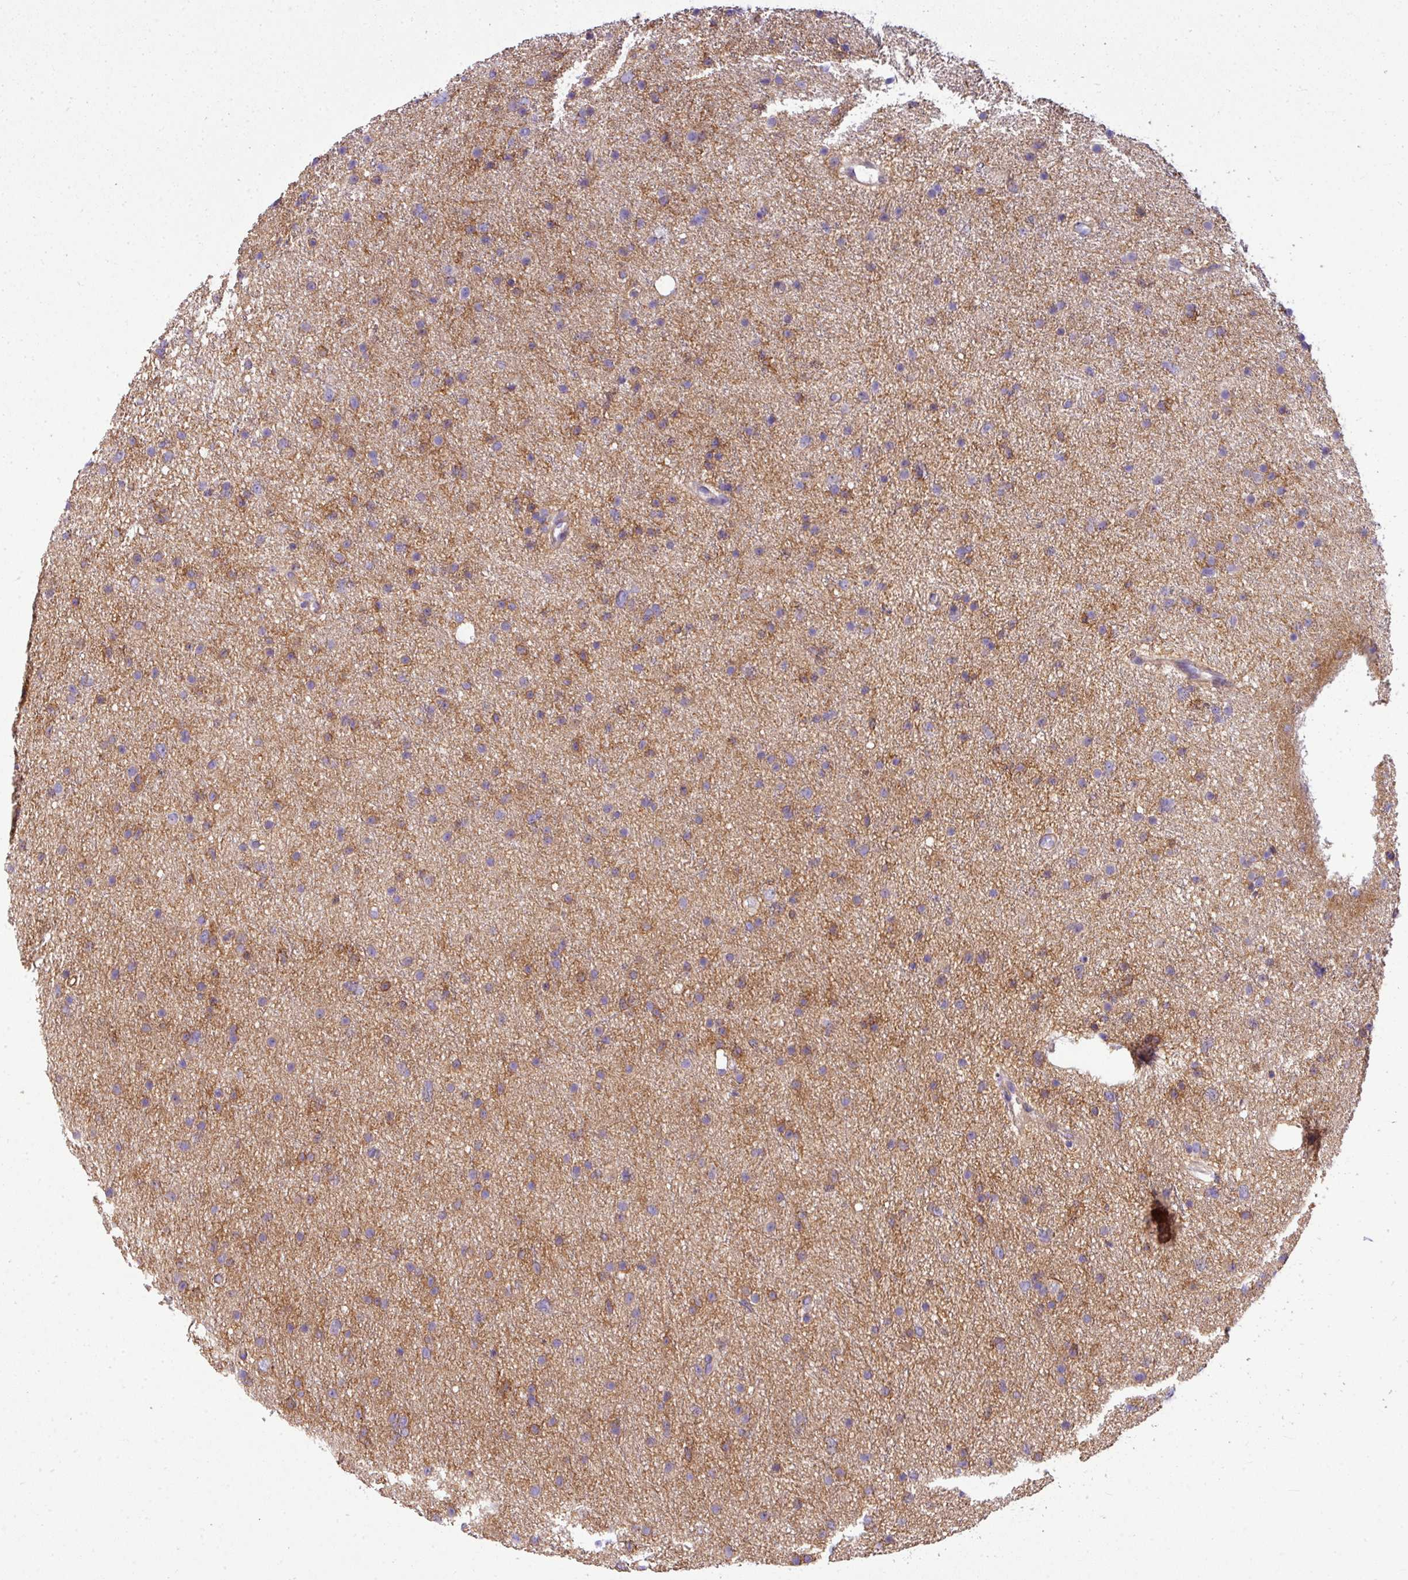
{"staining": {"intensity": "weak", "quantity": "<25%", "location": "cytoplasmic/membranous"}, "tissue": "glioma", "cell_type": "Tumor cells", "image_type": "cancer", "snomed": [{"axis": "morphology", "description": "Glioma, malignant, Low grade"}, {"axis": "topography", "description": "Cerebral cortex"}], "caption": "Tumor cells are negative for protein expression in human glioma.", "gene": "PALS2", "patient": {"sex": "female", "age": 39}}